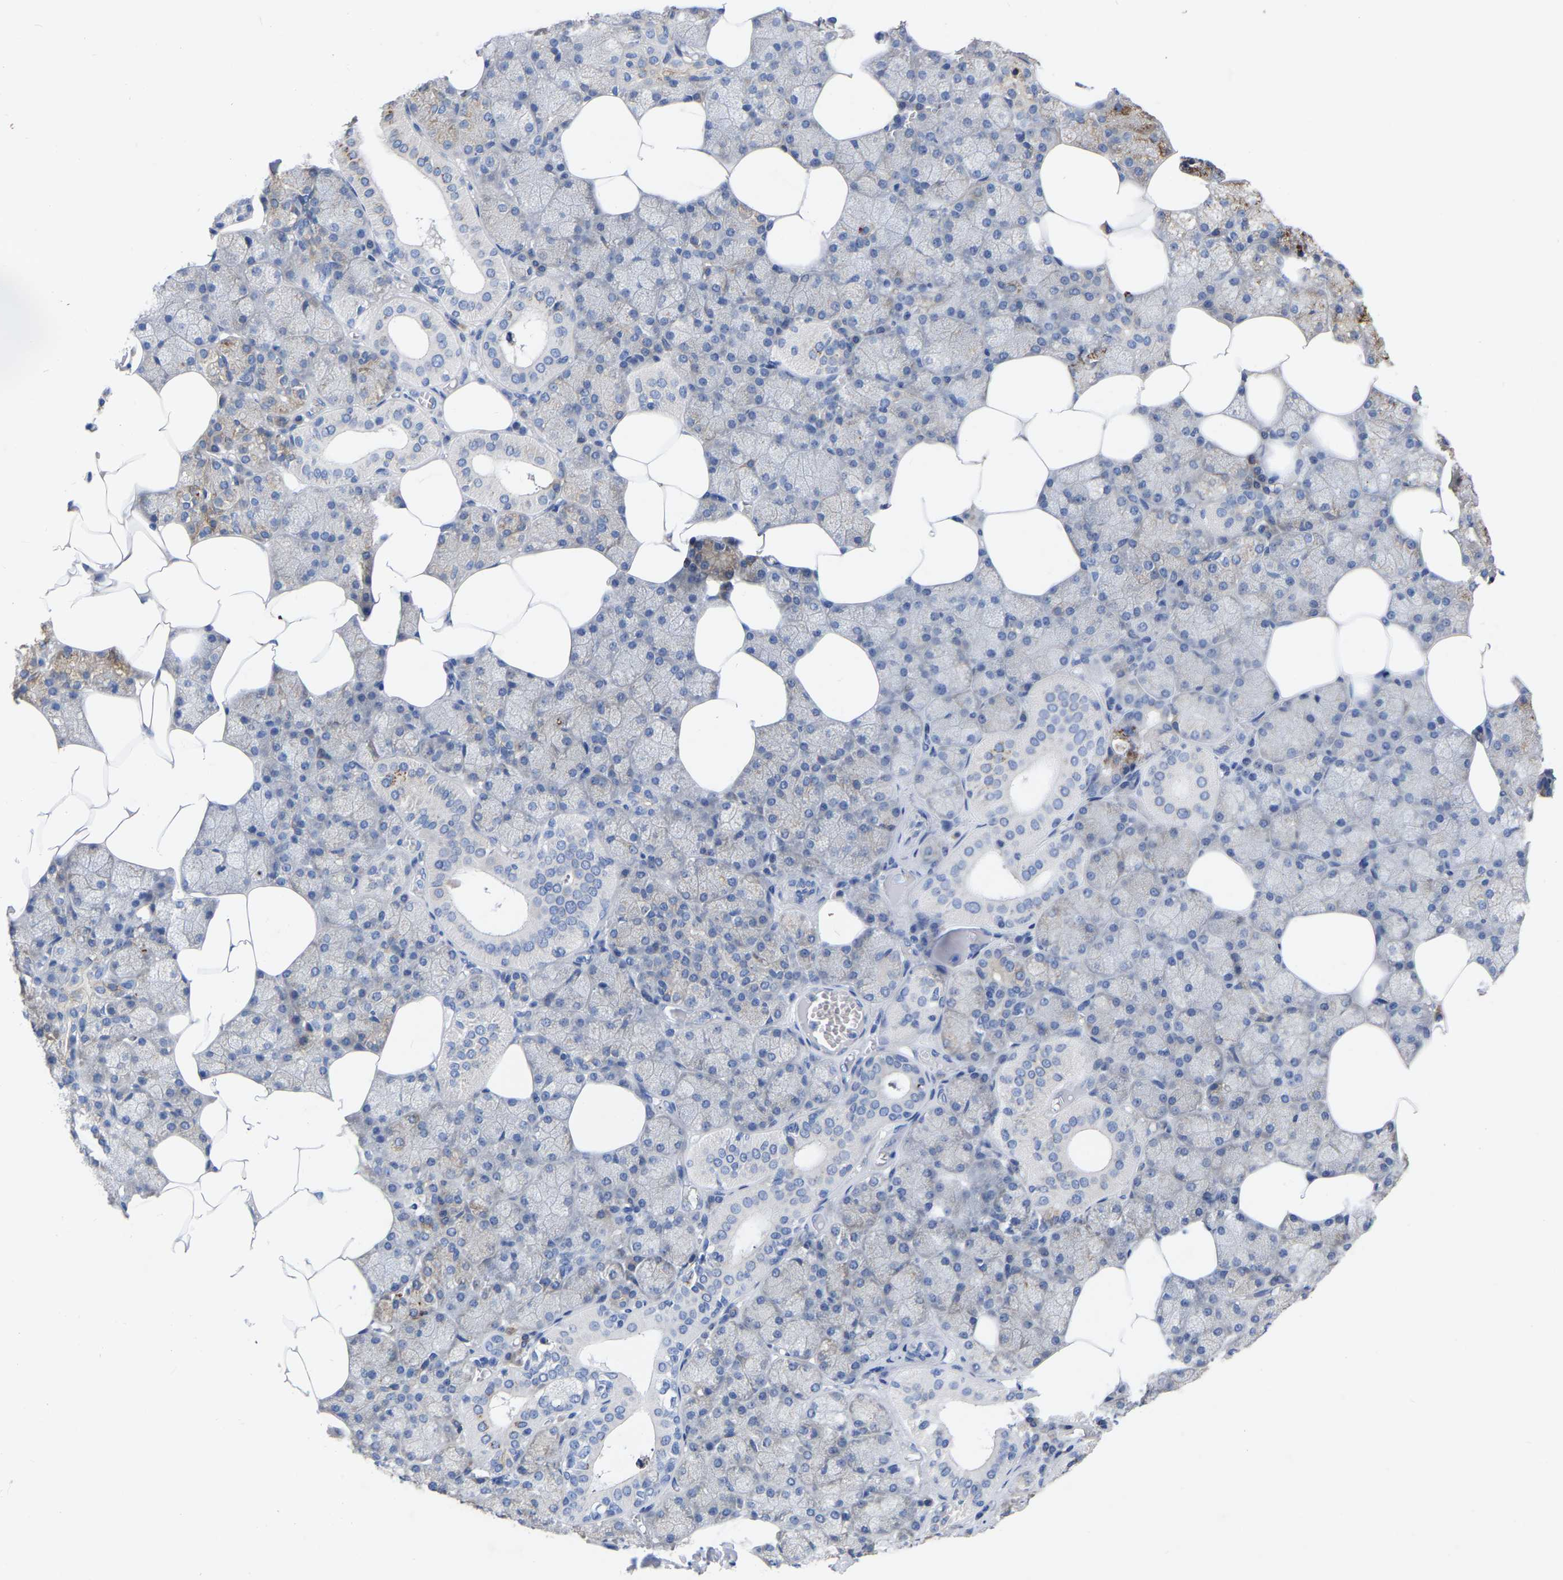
{"staining": {"intensity": "moderate", "quantity": "25%-75%", "location": "cytoplasmic/membranous"}, "tissue": "salivary gland", "cell_type": "Glandular cells", "image_type": "normal", "snomed": [{"axis": "morphology", "description": "Normal tissue, NOS"}, {"axis": "topography", "description": "Salivary gland"}], "caption": "Normal salivary gland demonstrates moderate cytoplasmic/membranous positivity in approximately 25%-75% of glandular cells, visualized by immunohistochemistry.", "gene": "STRIP2", "patient": {"sex": "male", "age": 62}}